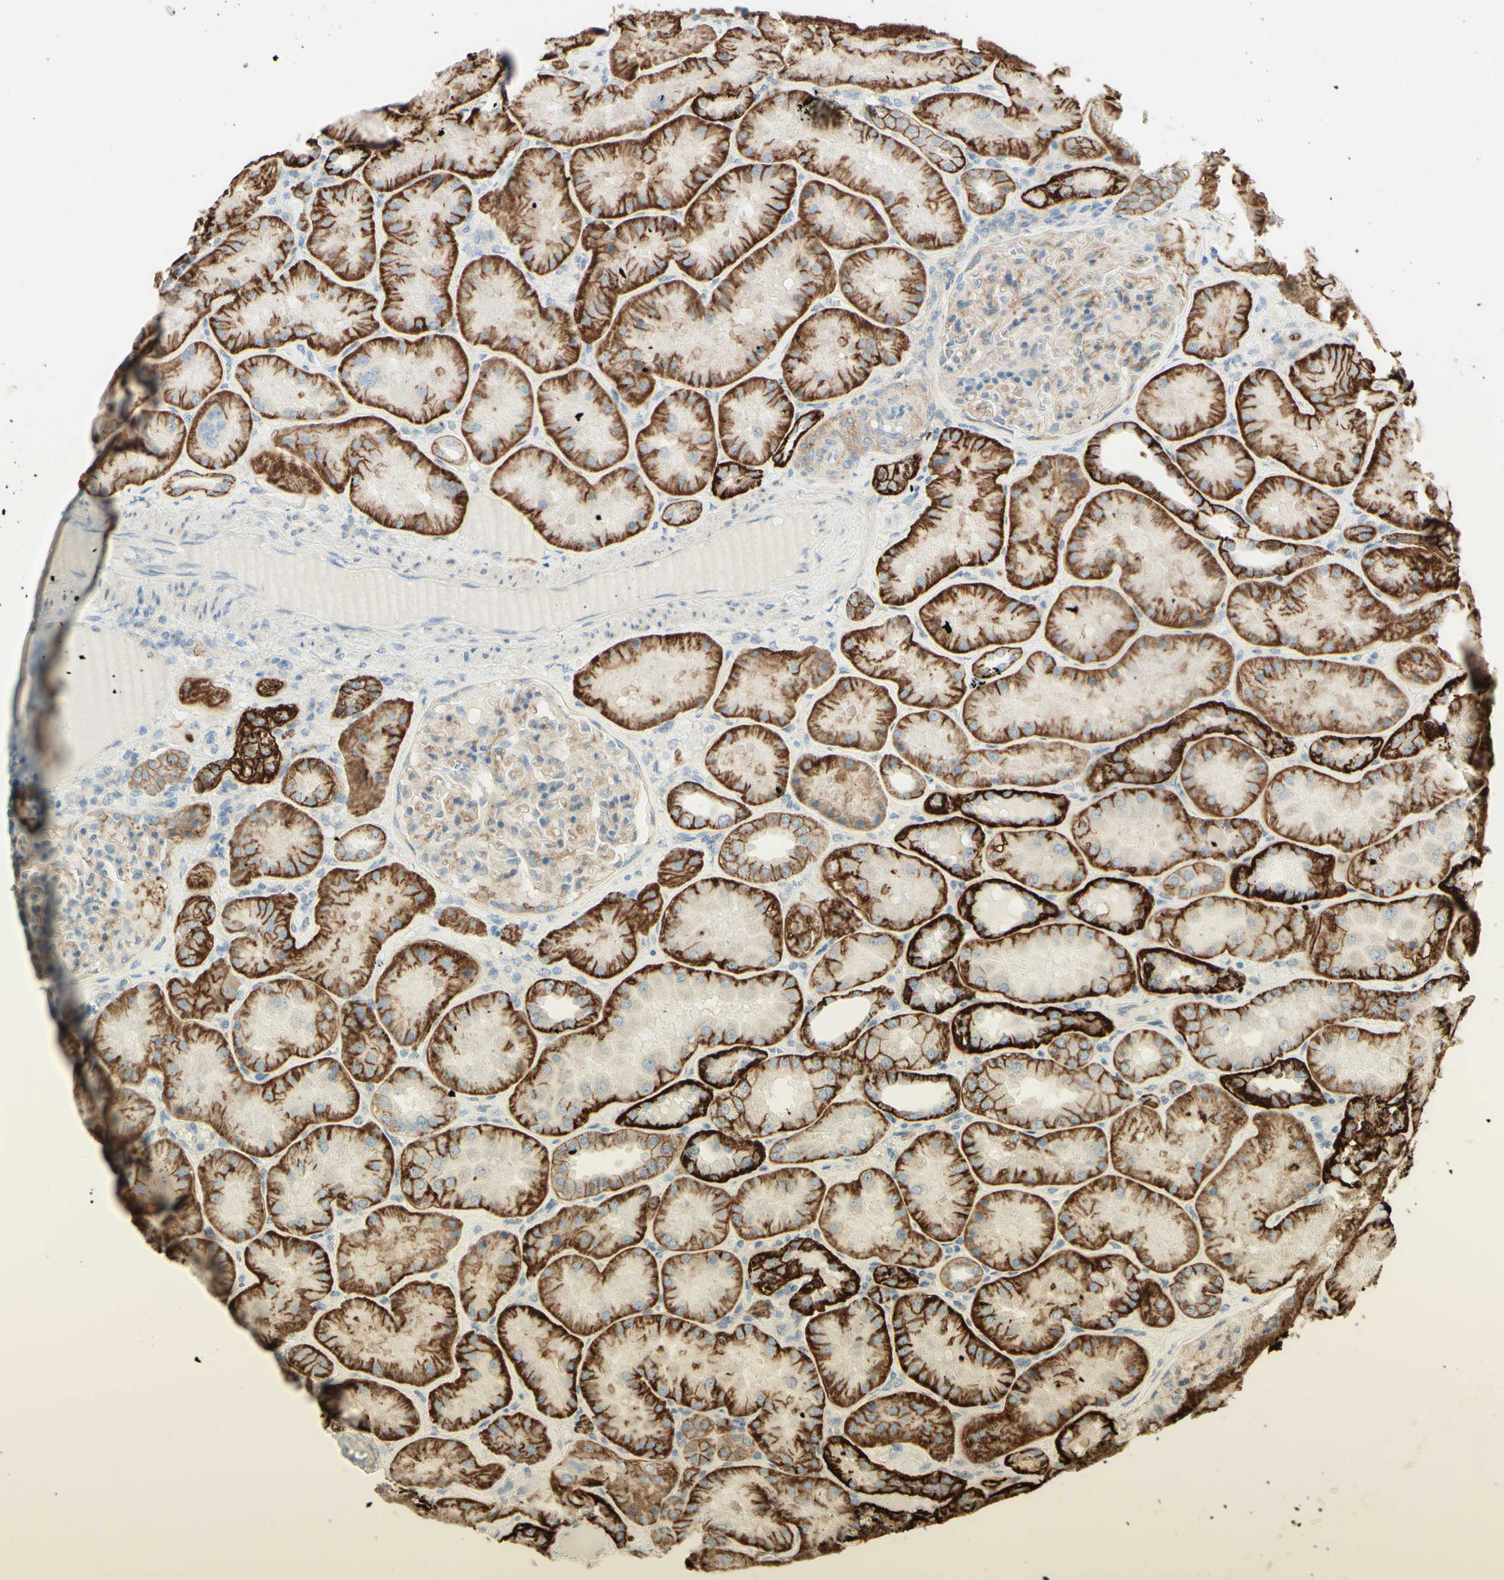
{"staining": {"intensity": "weak", "quantity": "25%-75%", "location": "cytoplasmic/membranous"}, "tissue": "kidney", "cell_type": "Cells in glomeruli", "image_type": "normal", "snomed": [{"axis": "morphology", "description": "Normal tissue, NOS"}, {"axis": "topography", "description": "Kidney"}], "caption": "Immunohistochemistry (IHC) (DAB) staining of benign human kidney shows weak cytoplasmic/membranous protein positivity in approximately 25%-75% of cells in glomeruli. The protein is stained brown, and the nuclei are stained in blue (DAB (3,3'-diaminobenzidine) IHC with brightfield microscopy, high magnification).", "gene": "RNF149", "patient": {"sex": "female", "age": 56}}